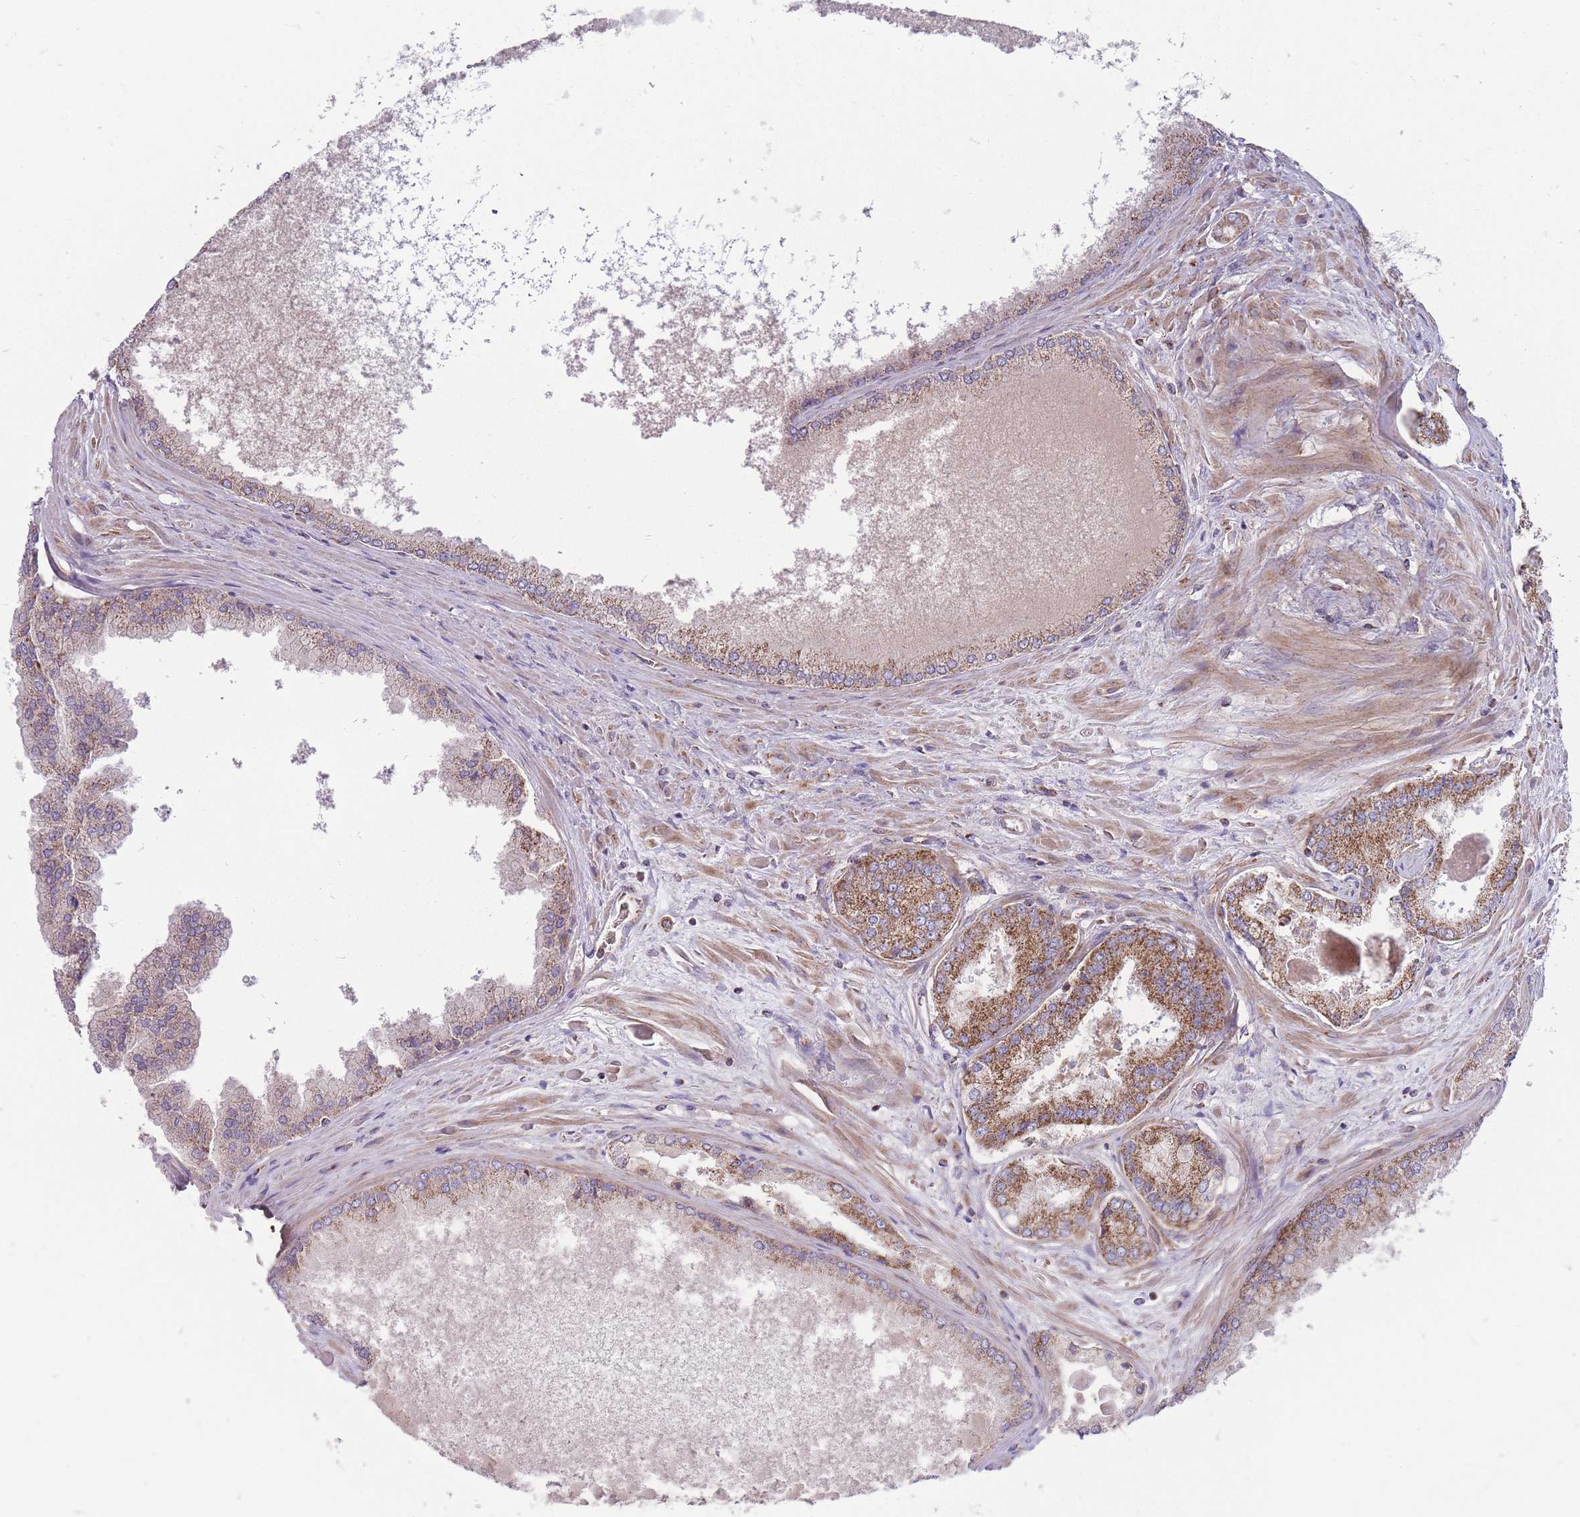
{"staining": {"intensity": "moderate", "quantity": ">75%", "location": "cytoplasmic/membranous"}, "tissue": "prostate cancer", "cell_type": "Tumor cells", "image_type": "cancer", "snomed": [{"axis": "morphology", "description": "Adenocarcinoma, Low grade"}, {"axis": "topography", "description": "Prostate"}], "caption": "The micrograph displays a brown stain indicating the presence of a protein in the cytoplasmic/membranous of tumor cells in low-grade adenocarcinoma (prostate).", "gene": "ANKRD10", "patient": {"sex": "male", "age": 68}}